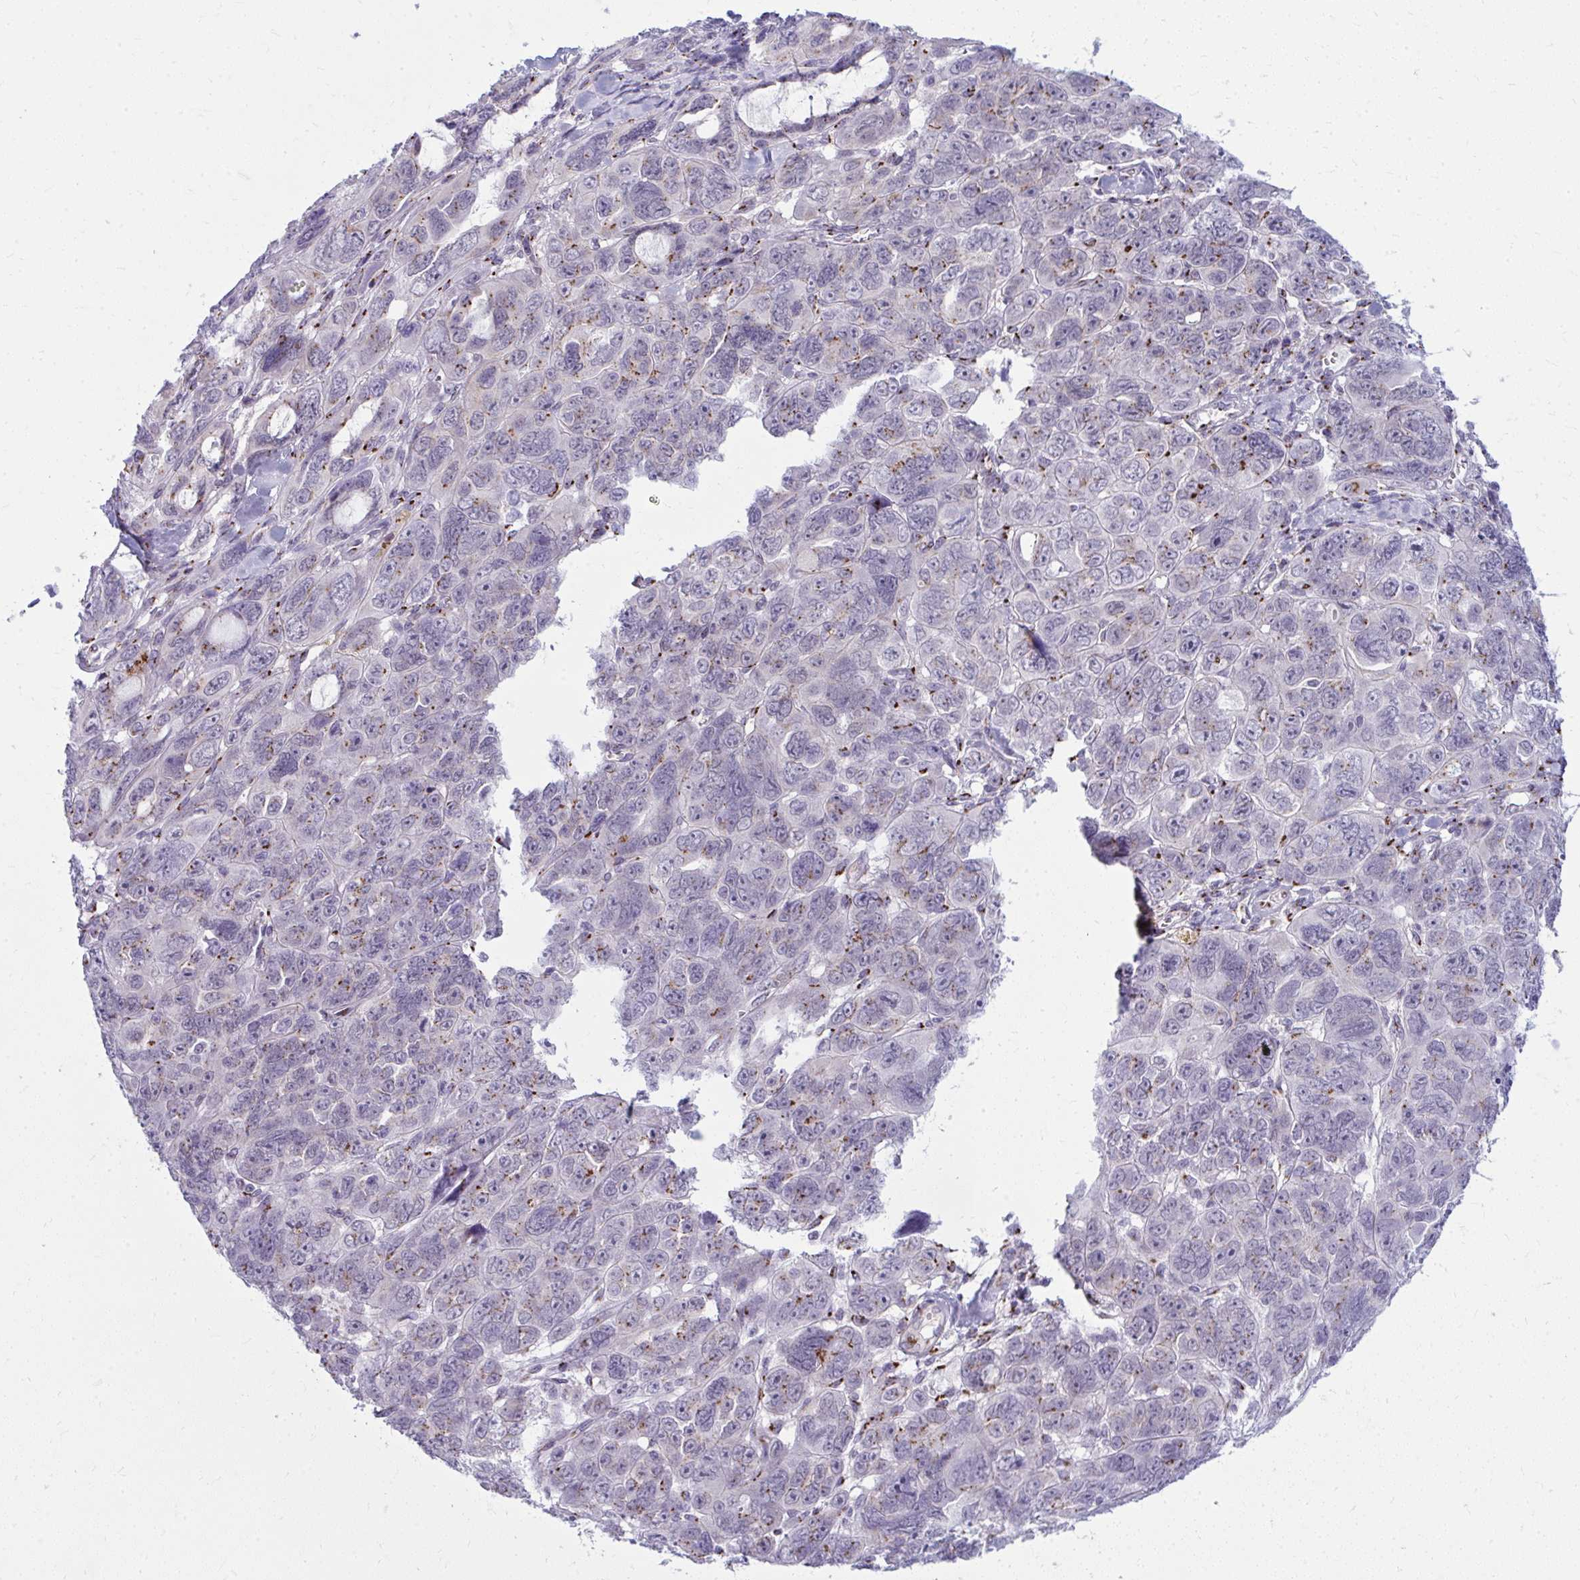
{"staining": {"intensity": "moderate", "quantity": "<25%", "location": "cytoplasmic/membranous"}, "tissue": "ovarian cancer", "cell_type": "Tumor cells", "image_type": "cancer", "snomed": [{"axis": "morphology", "description": "Cystadenocarcinoma, serous, NOS"}, {"axis": "topography", "description": "Ovary"}], "caption": "Immunohistochemistry (DAB) staining of human ovarian cancer reveals moderate cytoplasmic/membranous protein staining in approximately <25% of tumor cells.", "gene": "DTX4", "patient": {"sex": "female", "age": 63}}